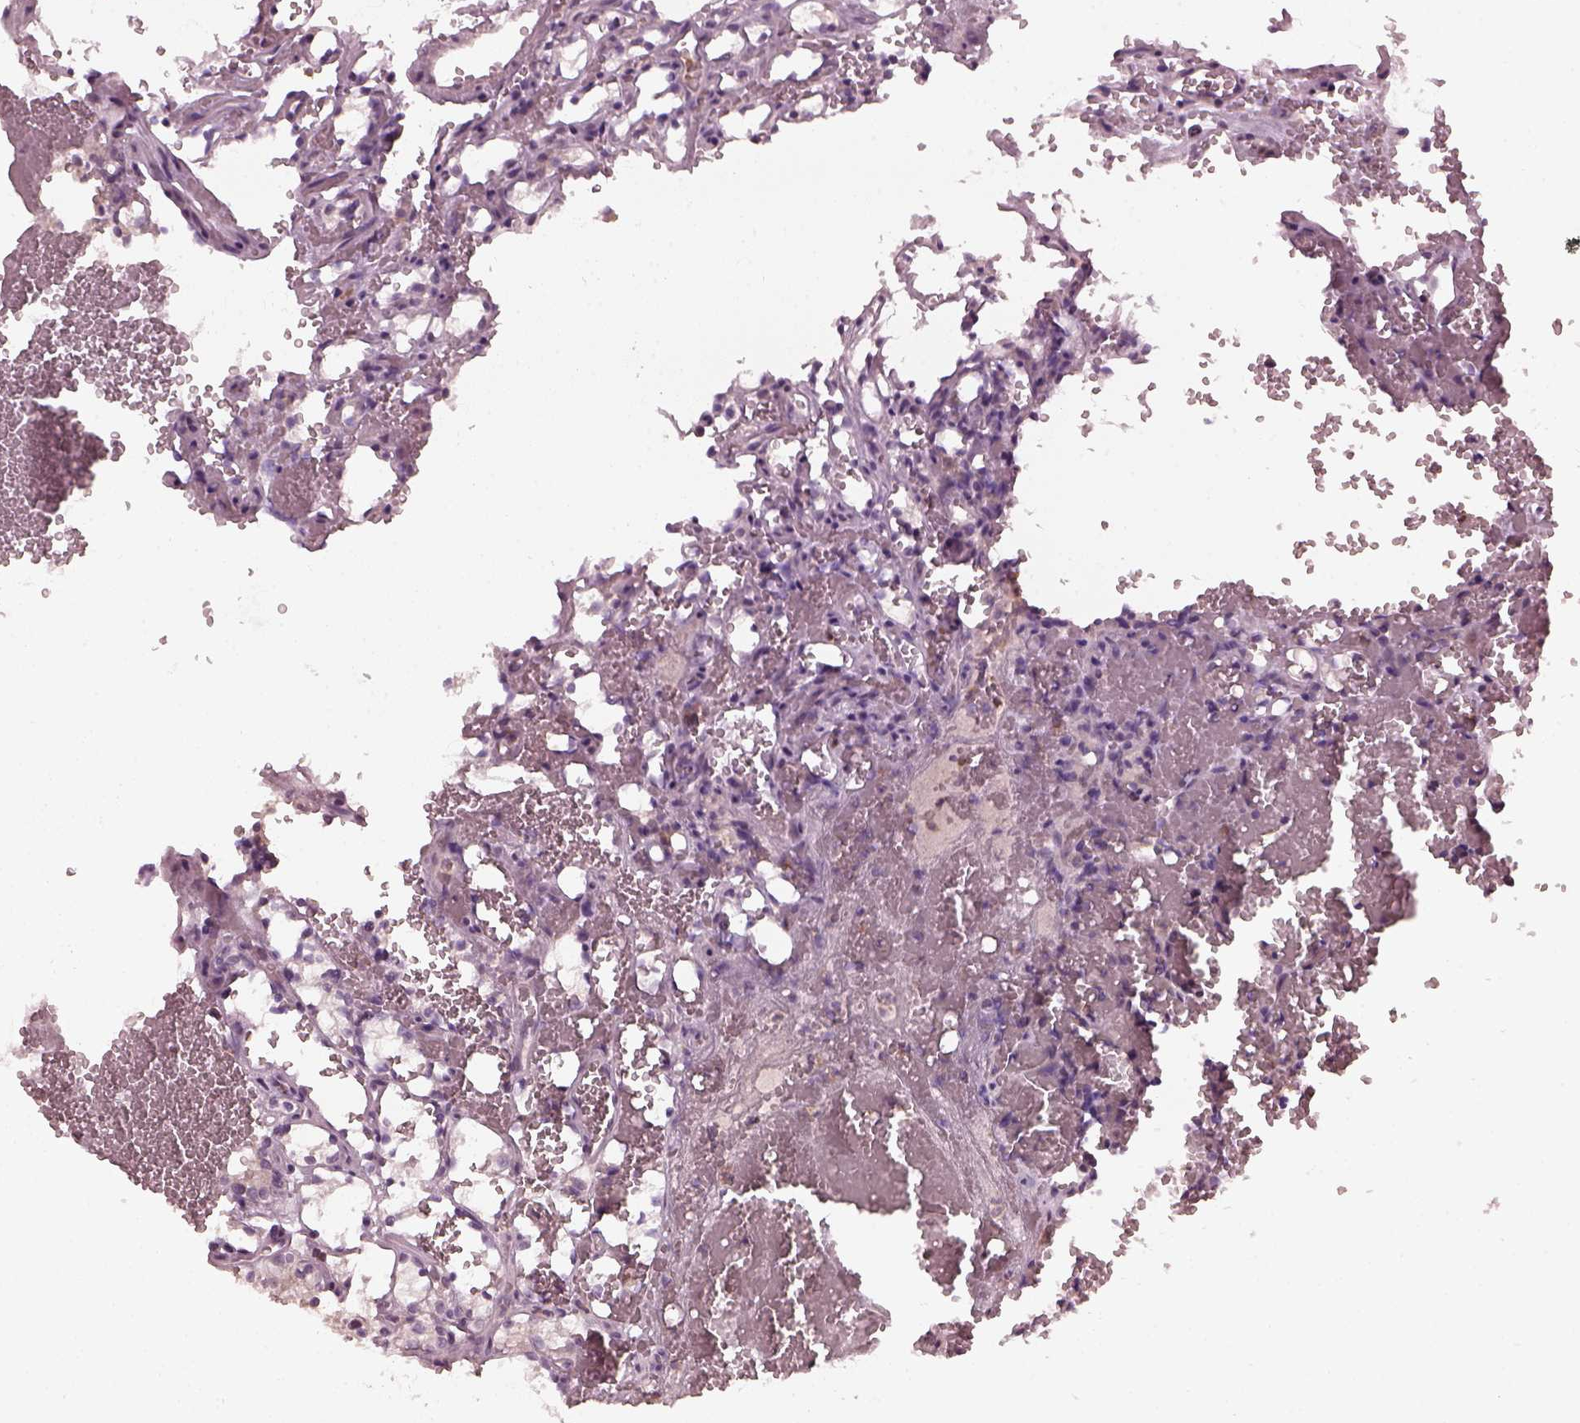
{"staining": {"intensity": "negative", "quantity": "none", "location": "none"}, "tissue": "renal cancer", "cell_type": "Tumor cells", "image_type": "cancer", "snomed": [{"axis": "morphology", "description": "Adenocarcinoma, NOS"}, {"axis": "topography", "description": "Kidney"}], "caption": "Immunohistochemistry (IHC) image of renal cancer stained for a protein (brown), which displays no positivity in tumor cells.", "gene": "CCDC170", "patient": {"sex": "female", "age": 69}}